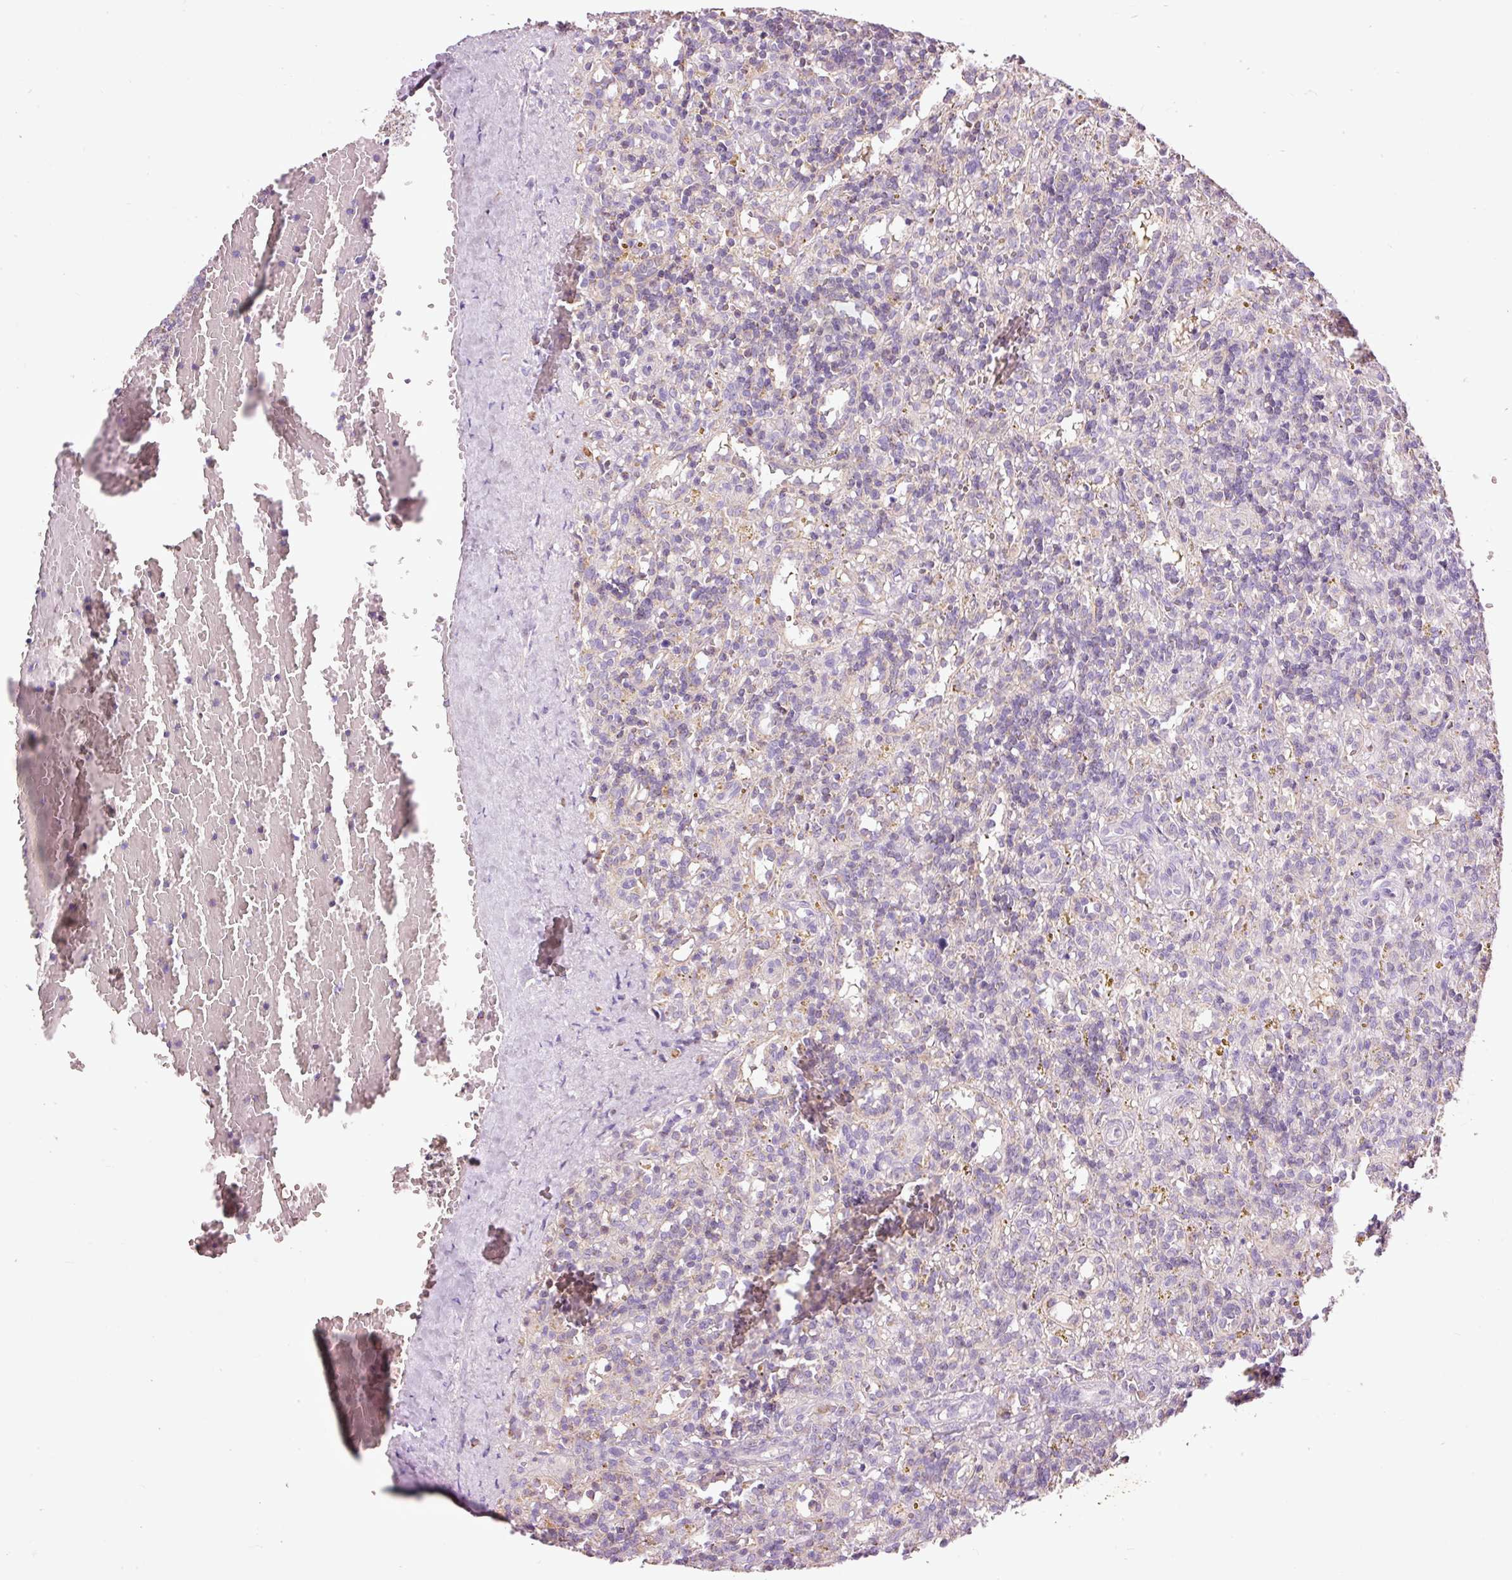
{"staining": {"intensity": "negative", "quantity": "none", "location": "none"}, "tissue": "lymphoma", "cell_type": "Tumor cells", "image_type": "cancer", "snomed": [{"axis": "morphology", "description": "Malignant lymphoma, non-Hodgkin's type, Low grade"}, {"axis": "topography", "description": "Spleen"}], "caption": "Tumor cells show no significant positivity in low-grade malignant lymphoma, non-Hodgkin's type.", "gene": "PRDX5", "patient": {"sex": "male", "age": 67}}